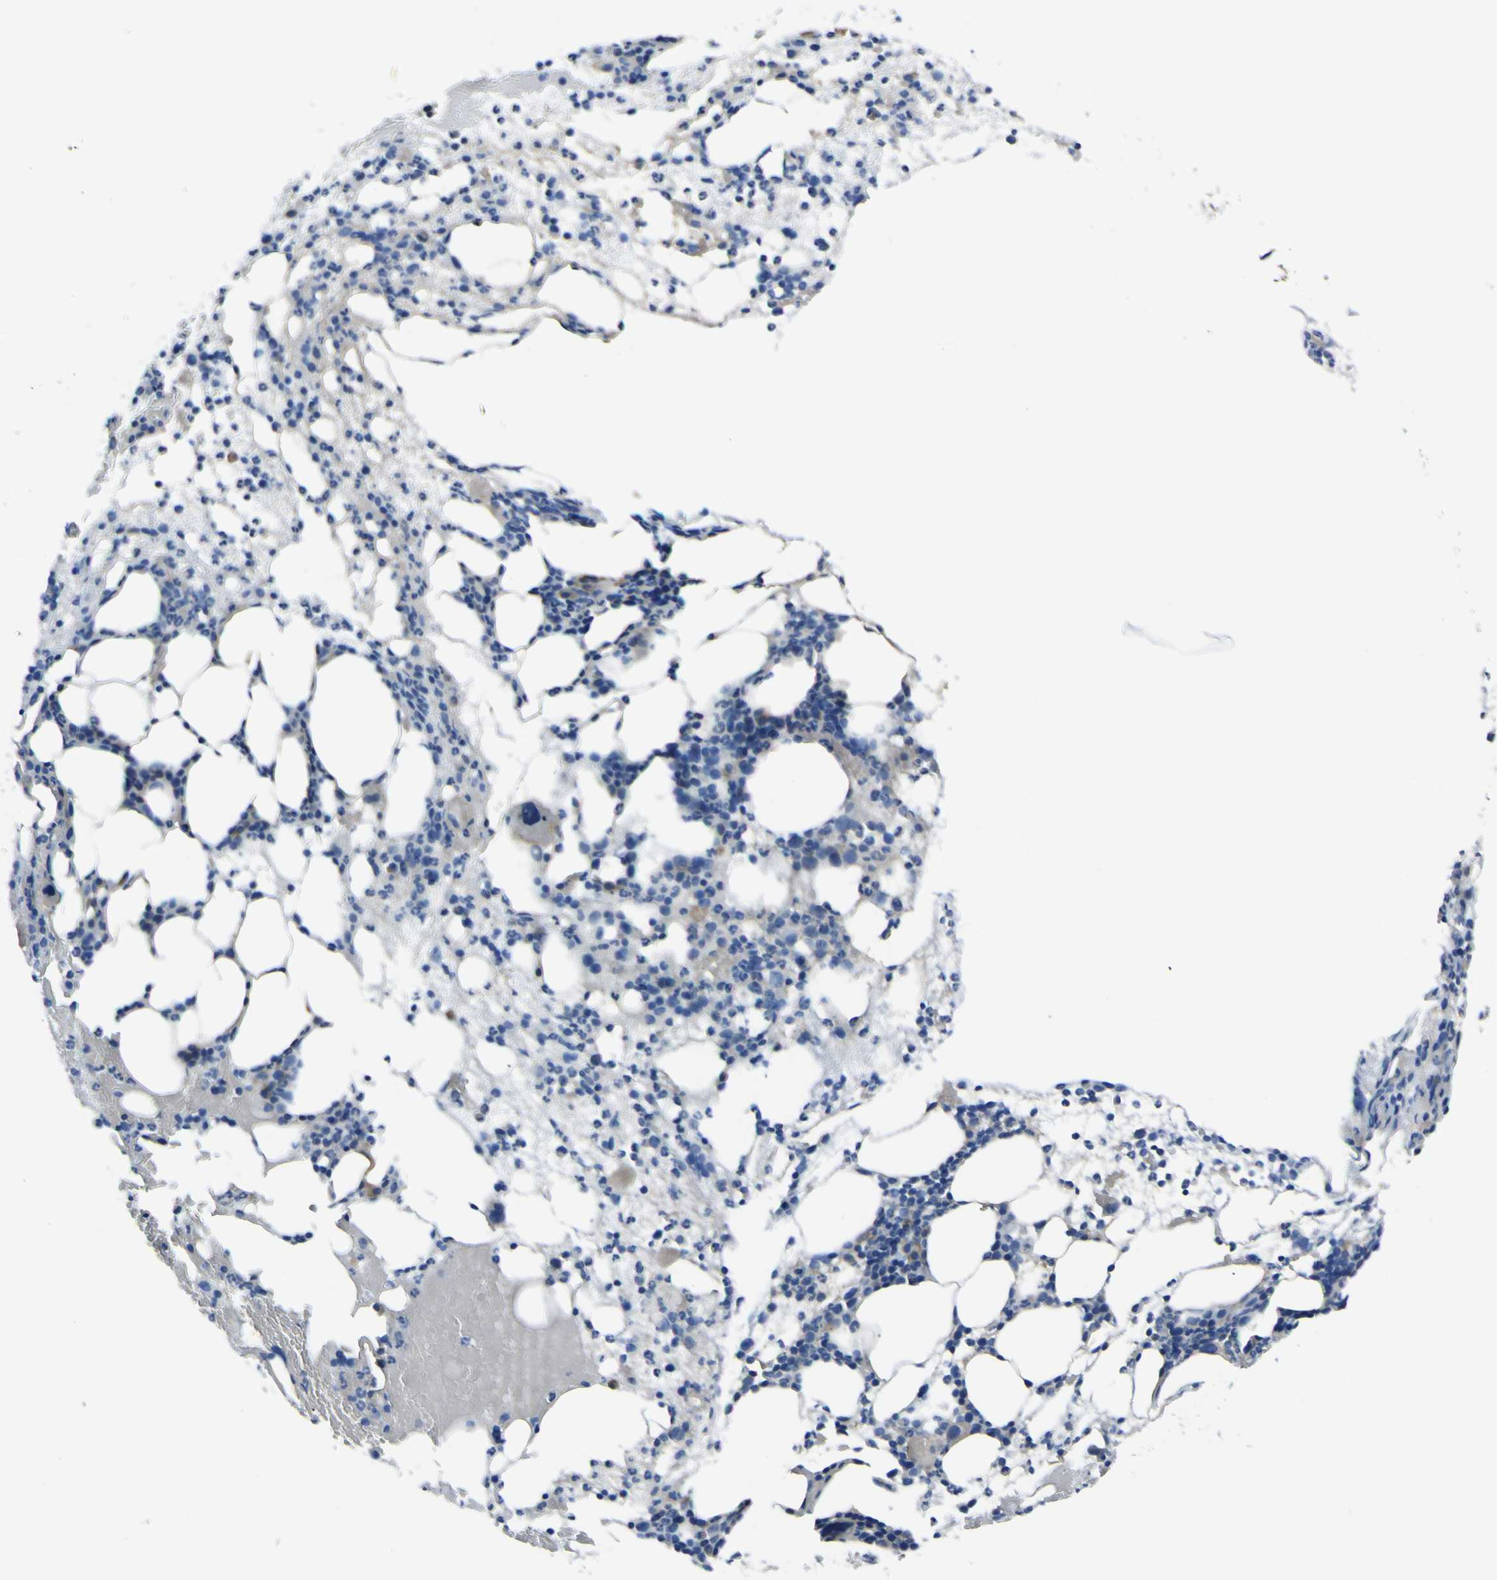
{"staining": {"intensity": "moderate", "quantity": "<25%", "location": "cytoplasmic/membranous"}, "tissue": "bone marrow", "cell_type": "Hematopoietic cells", "image_type": "normal", "snomed": [{"axis": "morphology", "description": "Normal tissue, NOS"}, {"axis": "morphology", "description": "Inflammation, NOS"}, {"axis": "topography", "description": "Bone marrow"}], "caption": "Immunohistochemical staining of unremarkable bone marrow reveals moderate cytoplasmic/membranous protein positivity in approximately <25% of hematopoietic cells.", "gene": "LRRN1", "patient": {"sex": "female", "age": 79}}